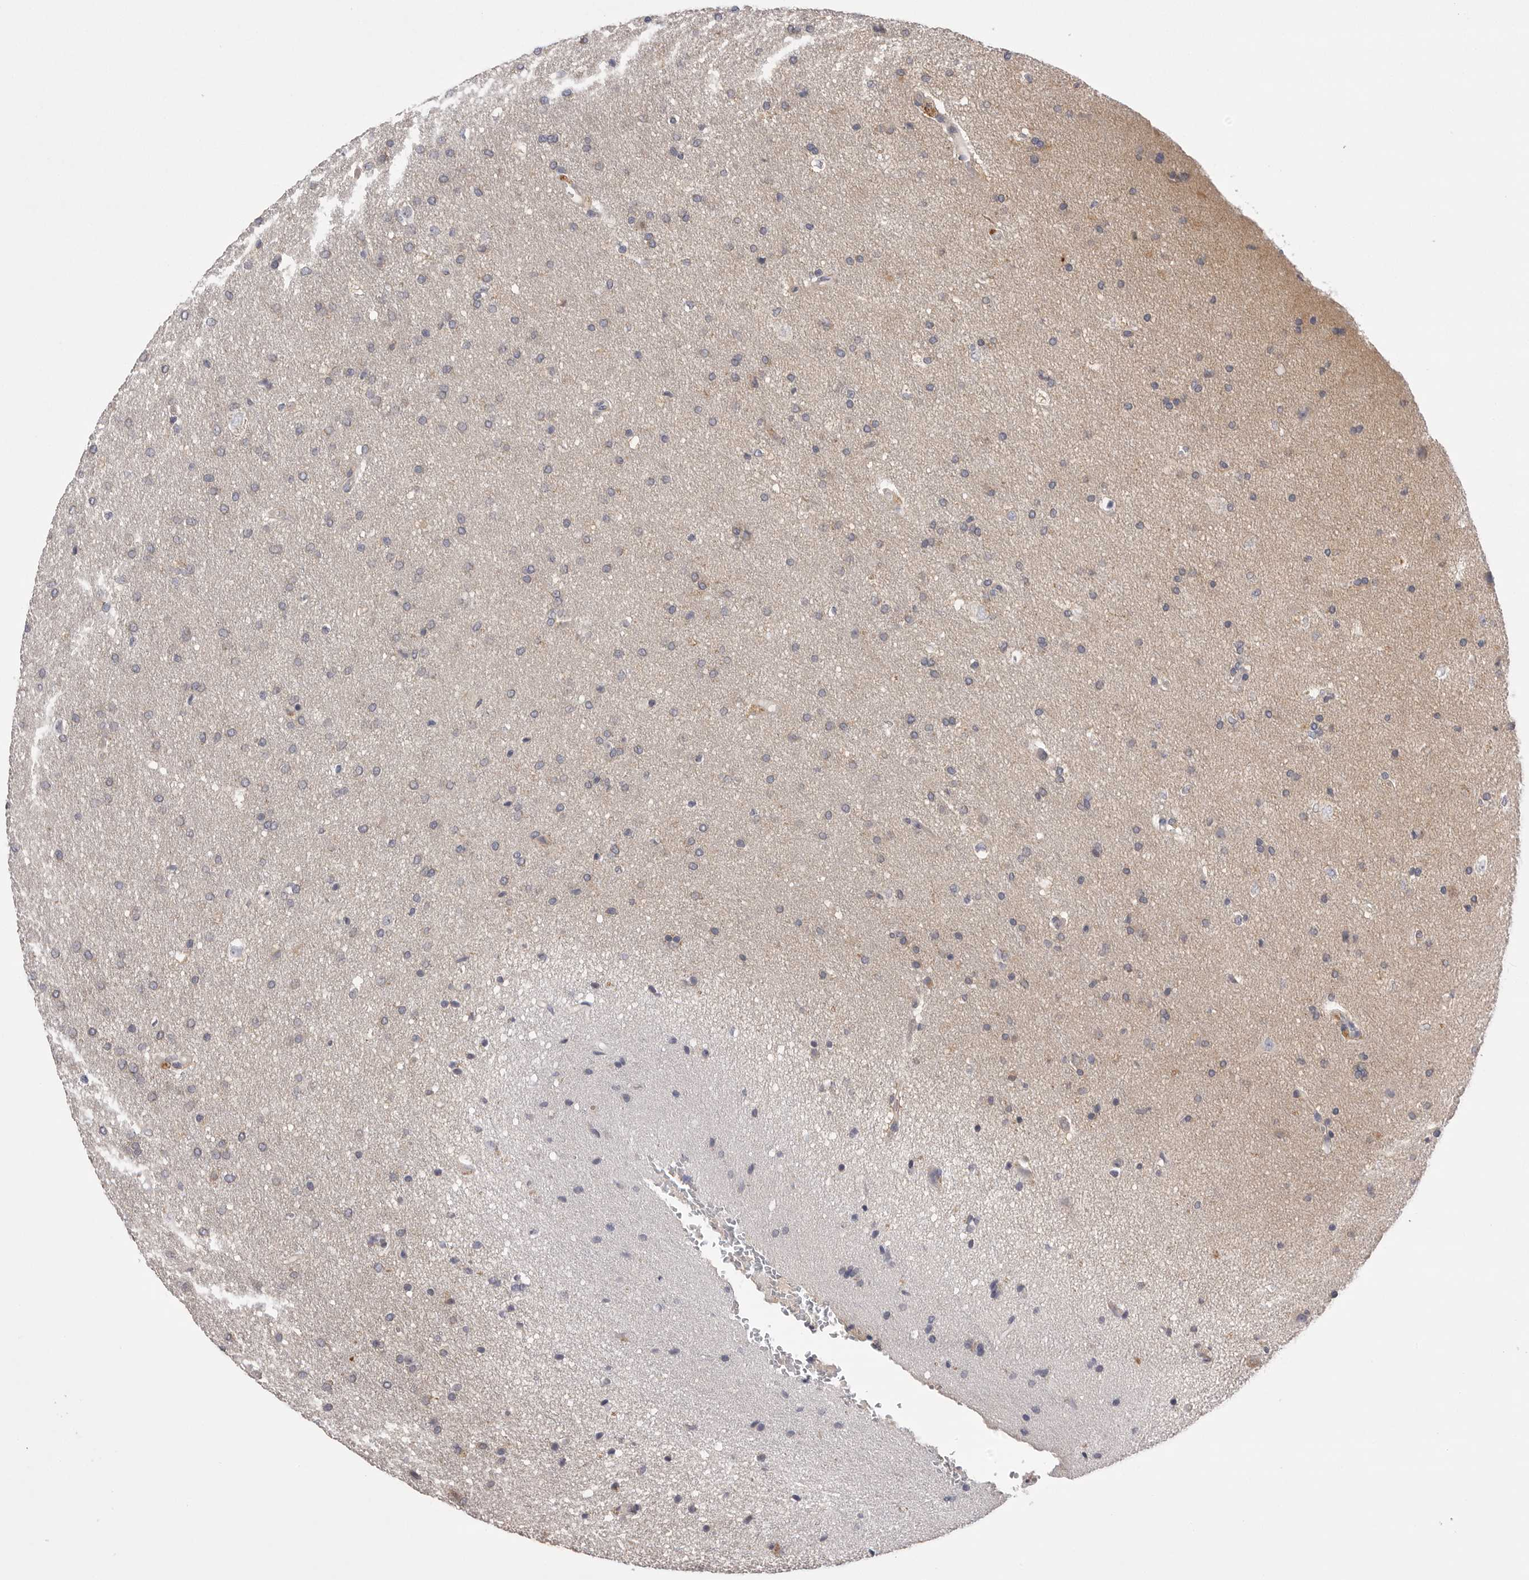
{"staining": {"intensity": "negative", "quantity": "none", "location": "none"}, "tissue": "glioma", "cell_type": "Tumor cells", "image_type": "cancer", "snomed": [{"axis": "morphology", "description": "Glioma, malignant, Low grade"}, {"axis": "topography", "description": "Brain"}], "caption": "Tumor cells are negative for brown protein staining in low-grade glioma (malignant).", "gene": "VAC14", "patient": {"sex": "female", "age": 37}}